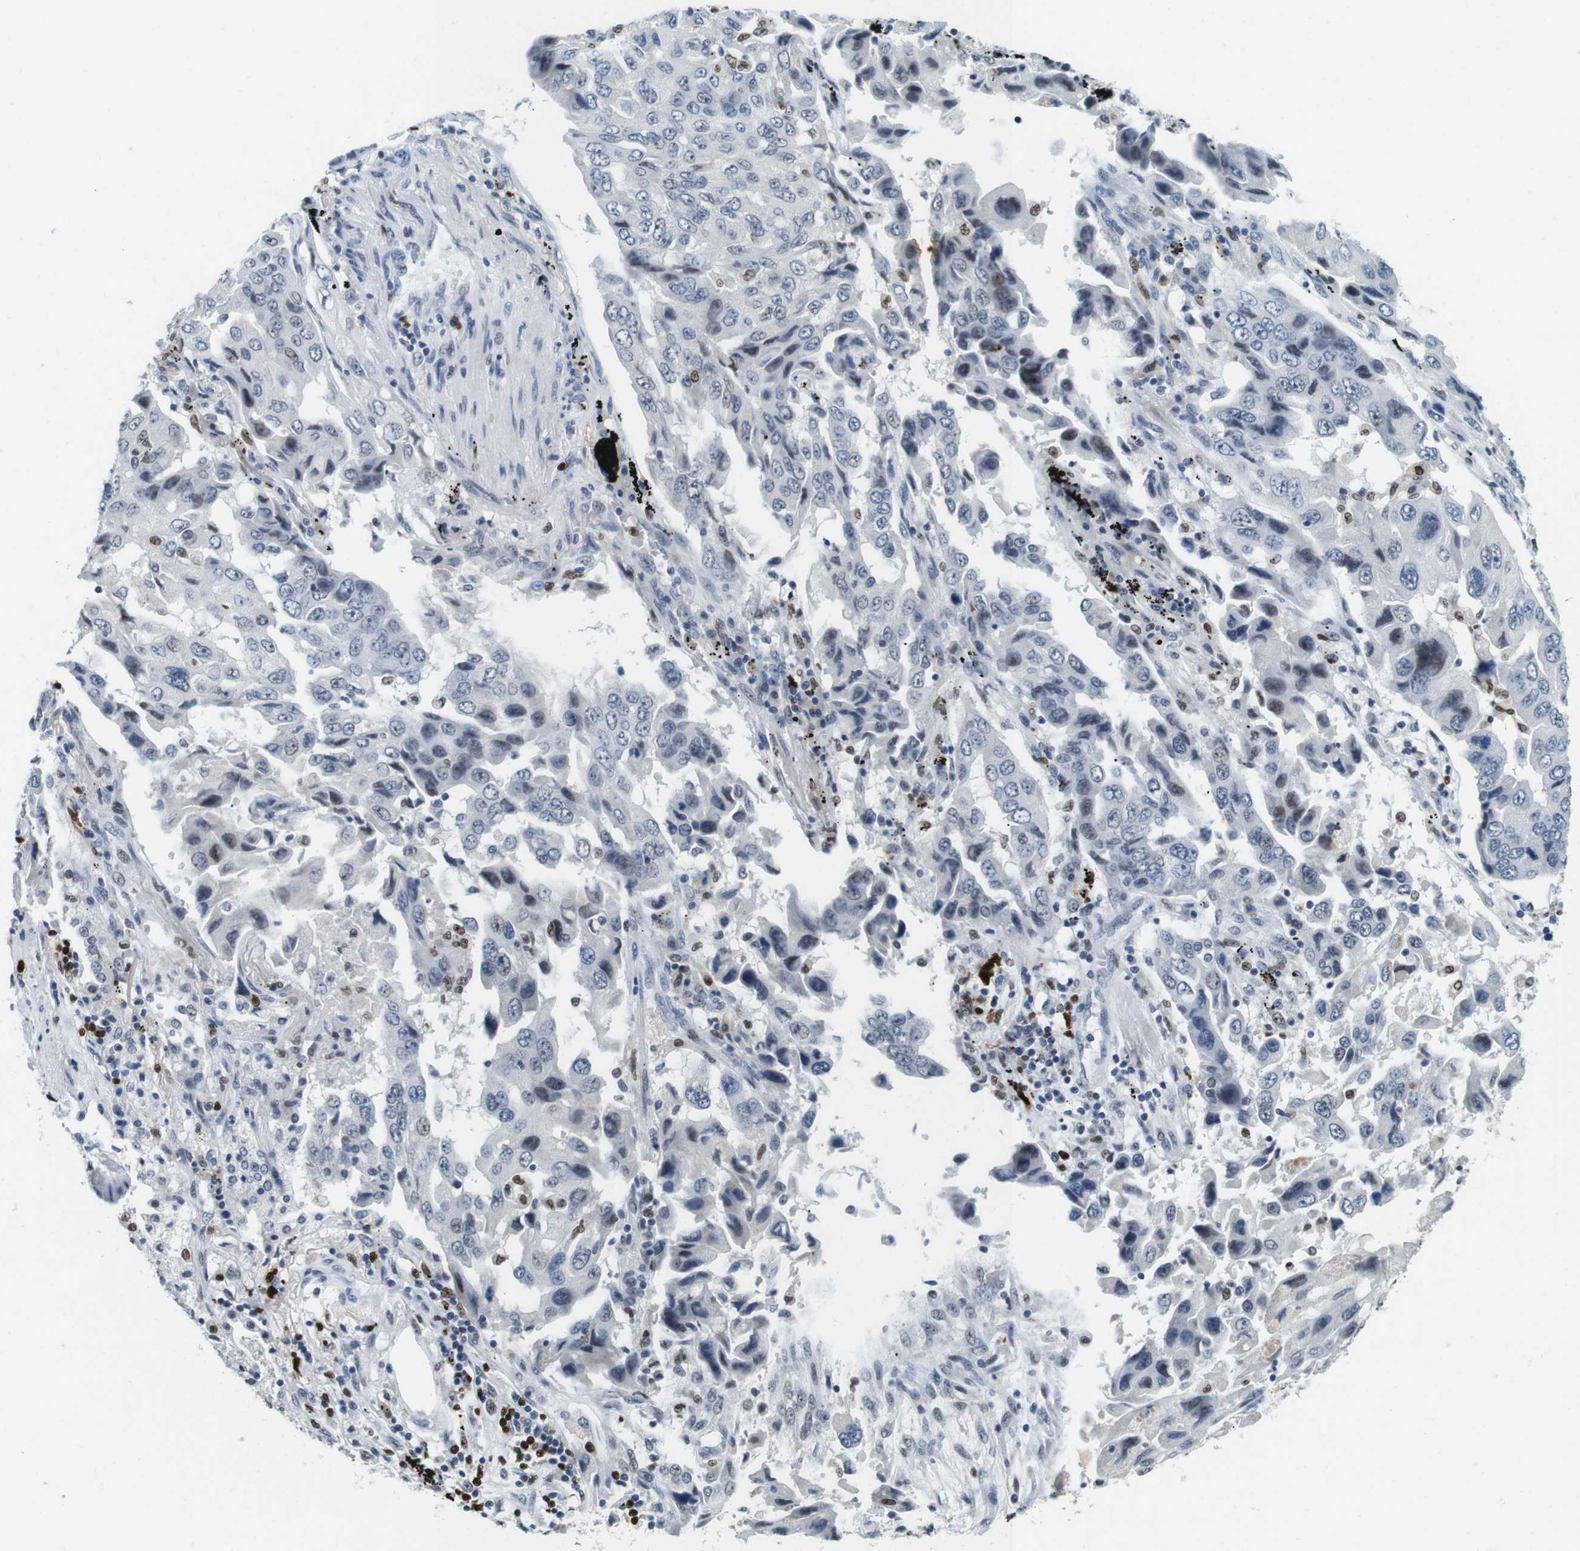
{"staining": {"intensity": "weak", "quantity": "<25%", "location": "nuclear"}, "tissue": "lung cancer", "cell_type": "Tumor cells", "image_type": "cancer", "snomed": [{"axis": "morphology", "description": "Adenocarcinoma, NOS"}, {"axis": "topography", "description": "Lung"}], "caption": "Immunohistochemistry (IHC) photomicrograph of neoplastic tissue: human lung adenocarcinoma stained with DAB (3,3'-diaminobenzidine) displays no significant protein positivity in tumor cells.", "gene": "IRF8", "patient": {"sex": "female", "age": 65}}